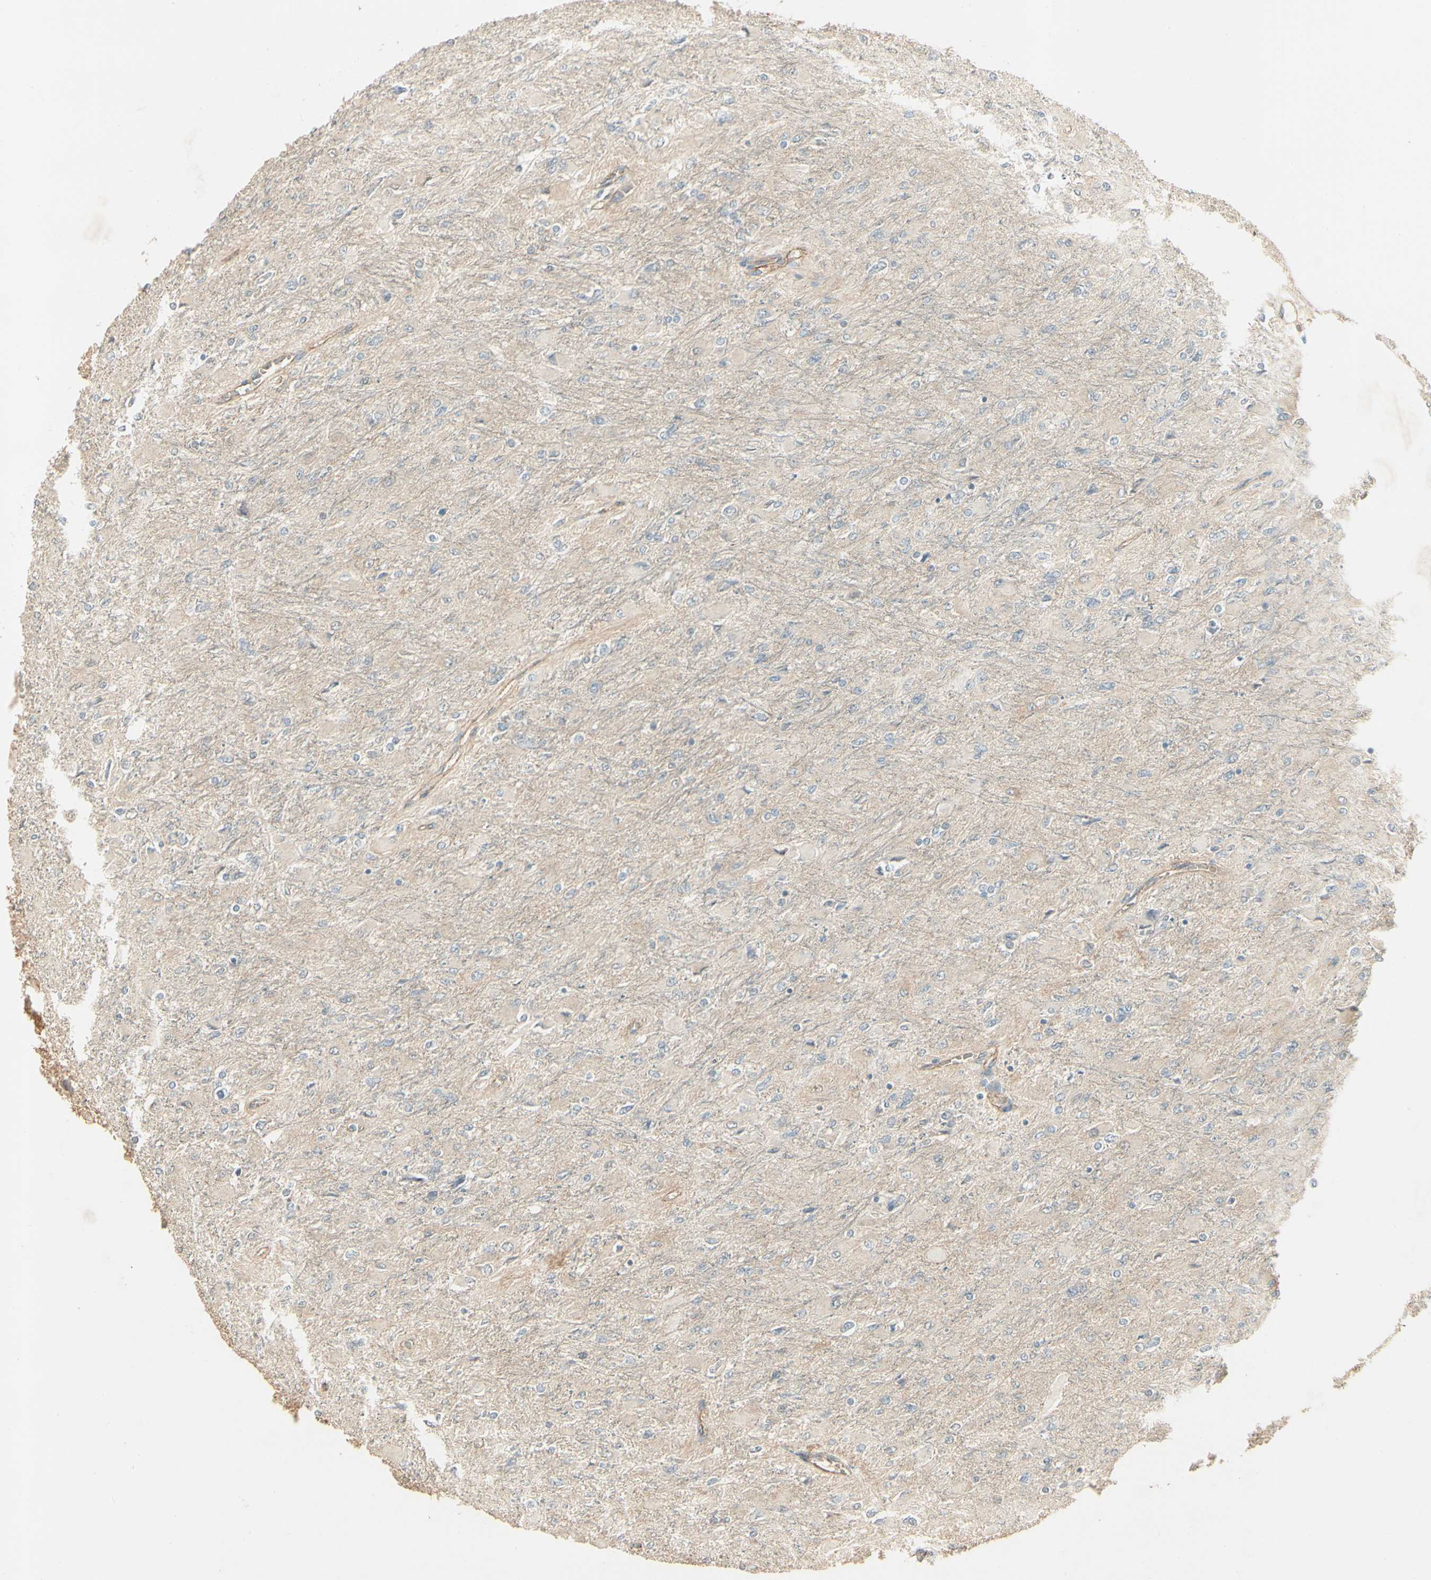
{"staining": {"intensity": "negative", "quantity": "none", "location": "none"}, "tissue": "glioma", "cell_type": "Tumor cells", "image_type": "cancer", "snomed": [{"axis": "morphology", "description": "Glioma, malignant, High grade"}, {"axis": "topography", "description": "Cerebral cortex"}], "caption": "Tumor cells are negative for brown protein staining in glioma. (DAB IHC visualized using brightfield microscopy, high magnification).", "gene": "RNF180", "patient": {"sex": "female", "age": 36}}